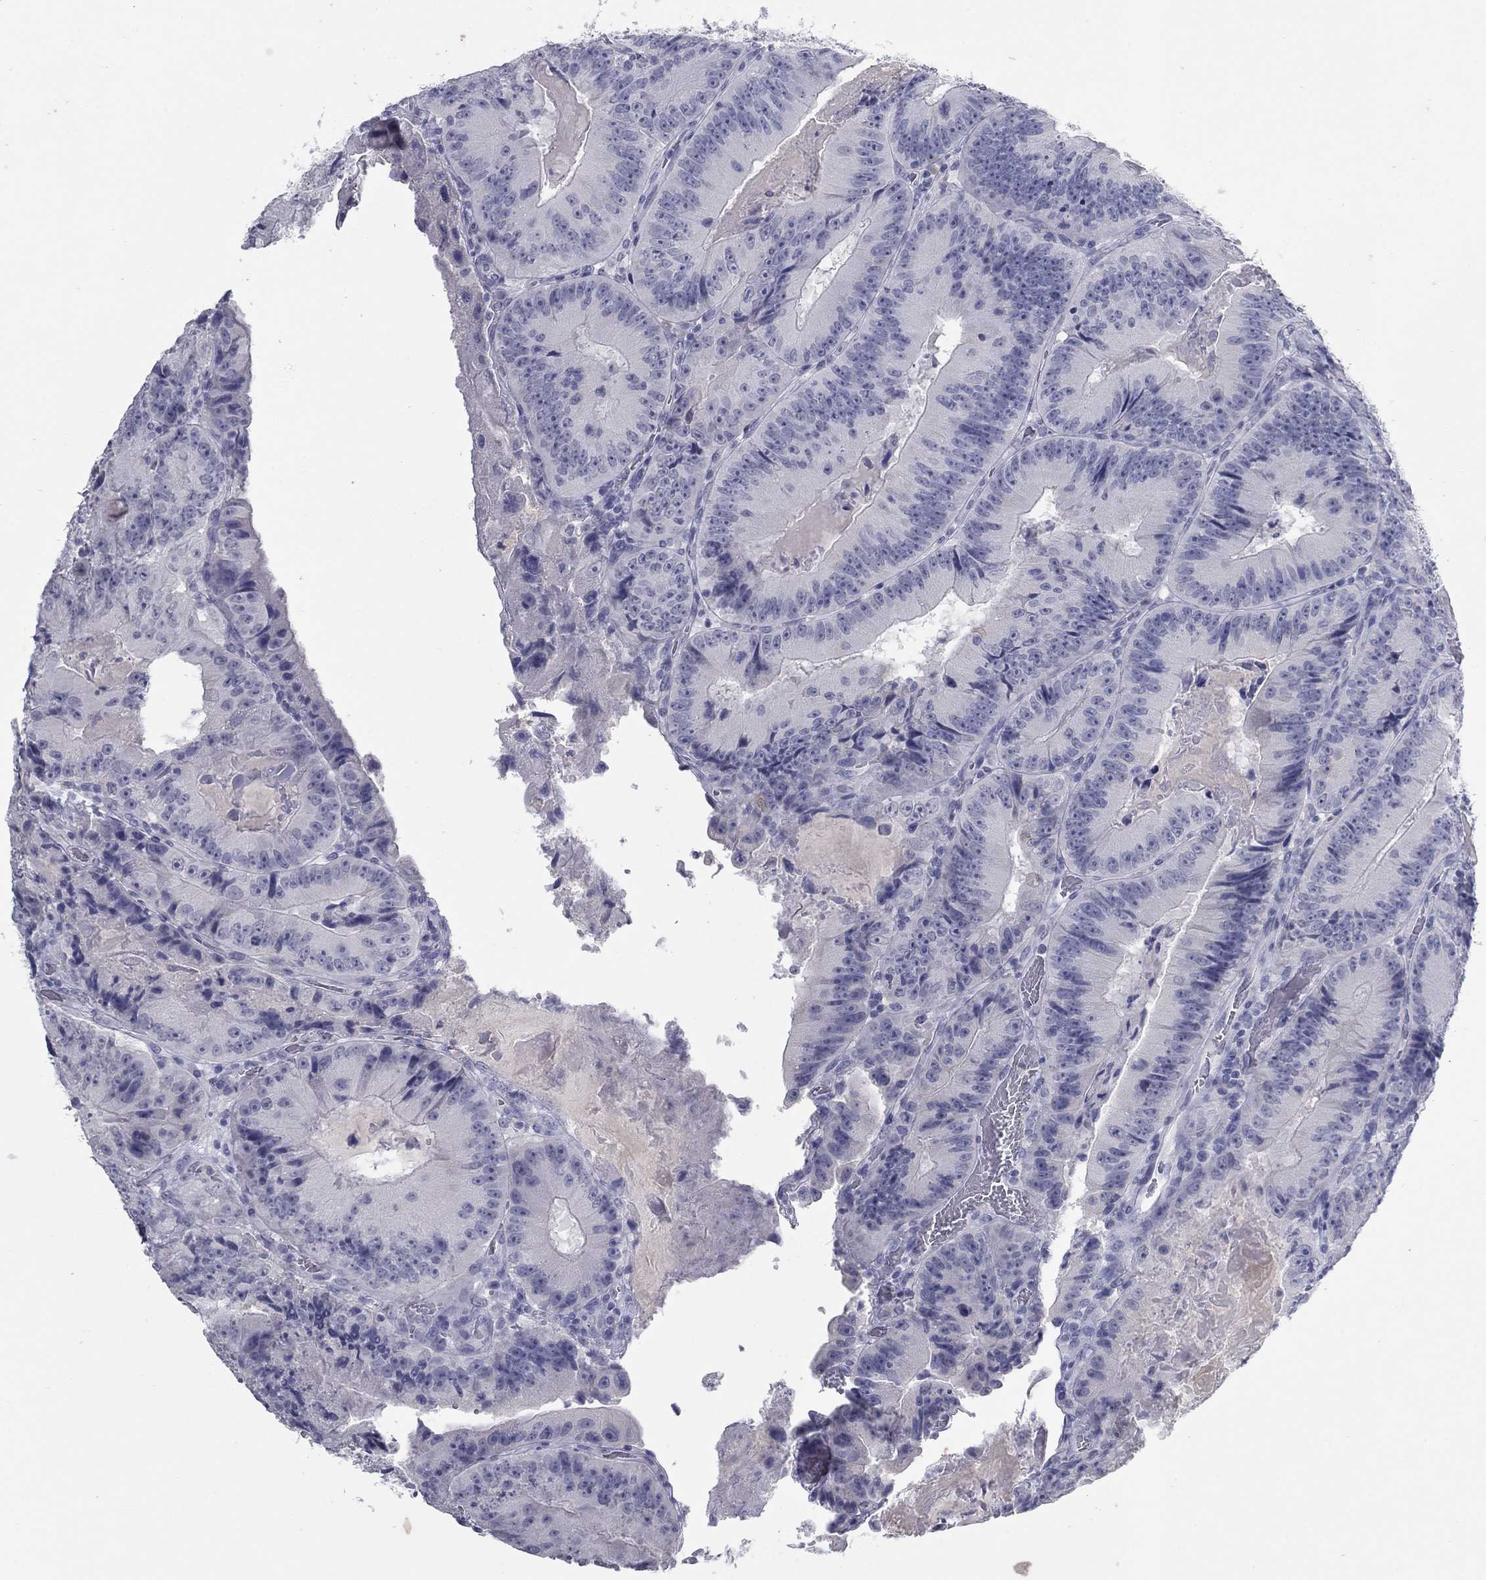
{"staining": {"intensity": "negative", "quantity": "none", "location": "none"}, "tissue": "colorectal cancer", "cell_type": "Tumor cells", "image_type": "cancer", "snomed": [{"axis": "morphology", "description": "Adenocarcinoma, NOS"}, {"axis": "topography", "description": "Colon"}], "caption": "Immunohistochemistry (IHC) of colorectal adenocarcinoma displays no expression in tumor cells.", "gene": "KRT75", "patient": {"sex": "female", "age": 86}}